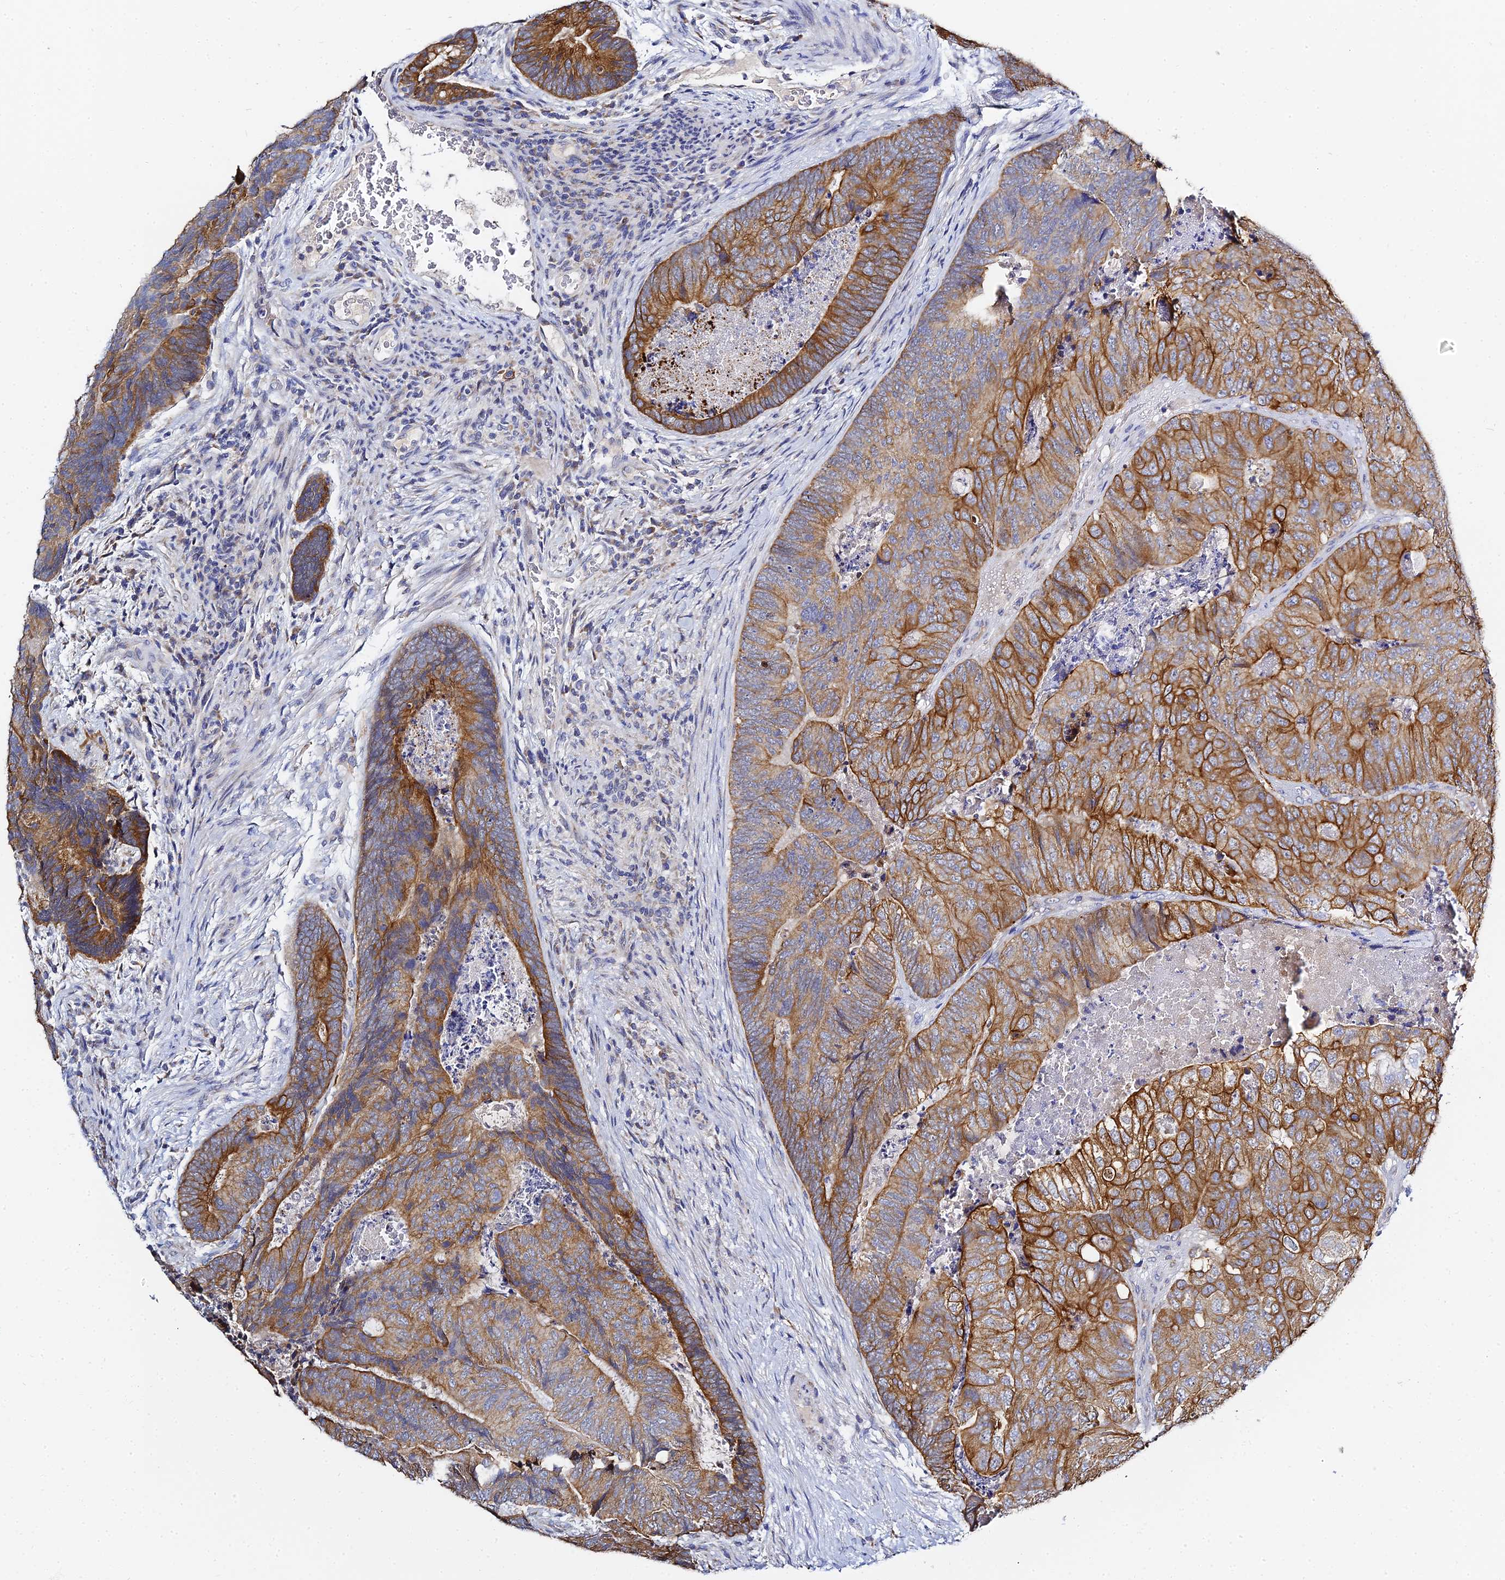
{"staining": {"intensity": "strong", "quantity": "25%-75%", "location": "cytoplasmic/membranous"}, "tissue": "colorectal cancer", "cell_type": "Tumor cells", "image_type": "cancer", "snomed": [{"axis": "morphology", "description": "Adenocarcinoma, NOS"}, {"axis": "topography", "description": "Colon"}], "caption": "Immunohistochemistry staining of colorectal adenocarcinoma, which displays high levels of strong cytoplasmic/membranous positivity in about 25%-75% of tumor cells indicating strong cytoplasmic/membranous protein positivity. The staining was performed using DAB (brown) for protein detection and nuclei were counterstained in hematoxylin (blue).", "gene": "ZXDA", "patient": {"sex": "female", "age": 67}}